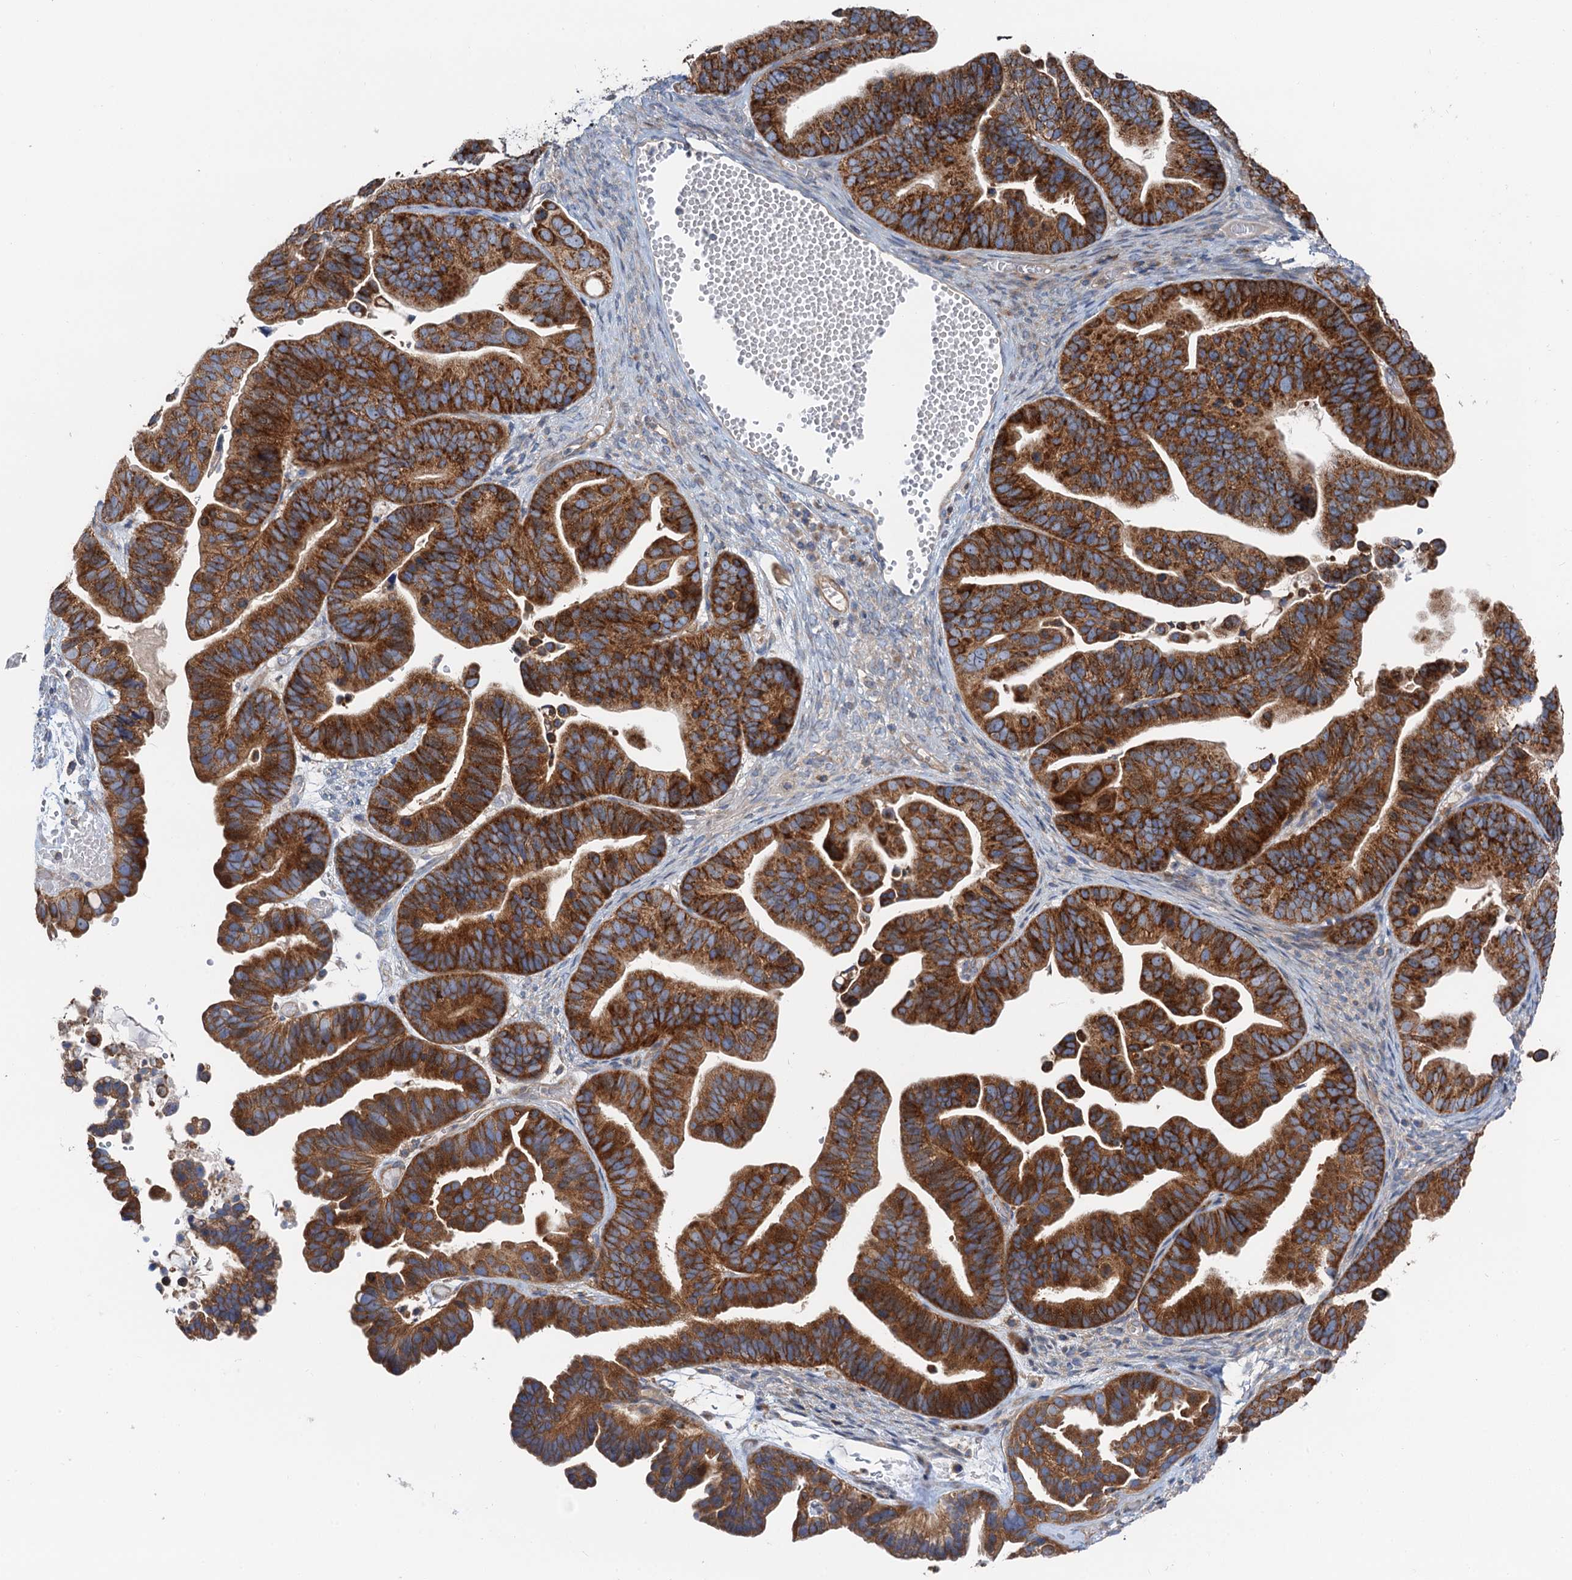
{"staining": {"intensity": "strong", "quantity": ">75%", "location": "cytoplasmic/membranous"}, "tissue": "ovarian cancer", "cell_type": "Tumor cells", "image_type": "cancer", "snomed": [{"axis": "morphology", "description": "Cystadenocarcinoma, serous, NOS"}, {"axis": "topography", "description": "Ovary"}], "caption": "Human ovarian cancer stained with a protein marker reveals strong staining in tumor cells.", "gene": "ANKRD26", "patient": {"sex": "female", "age": 56}}